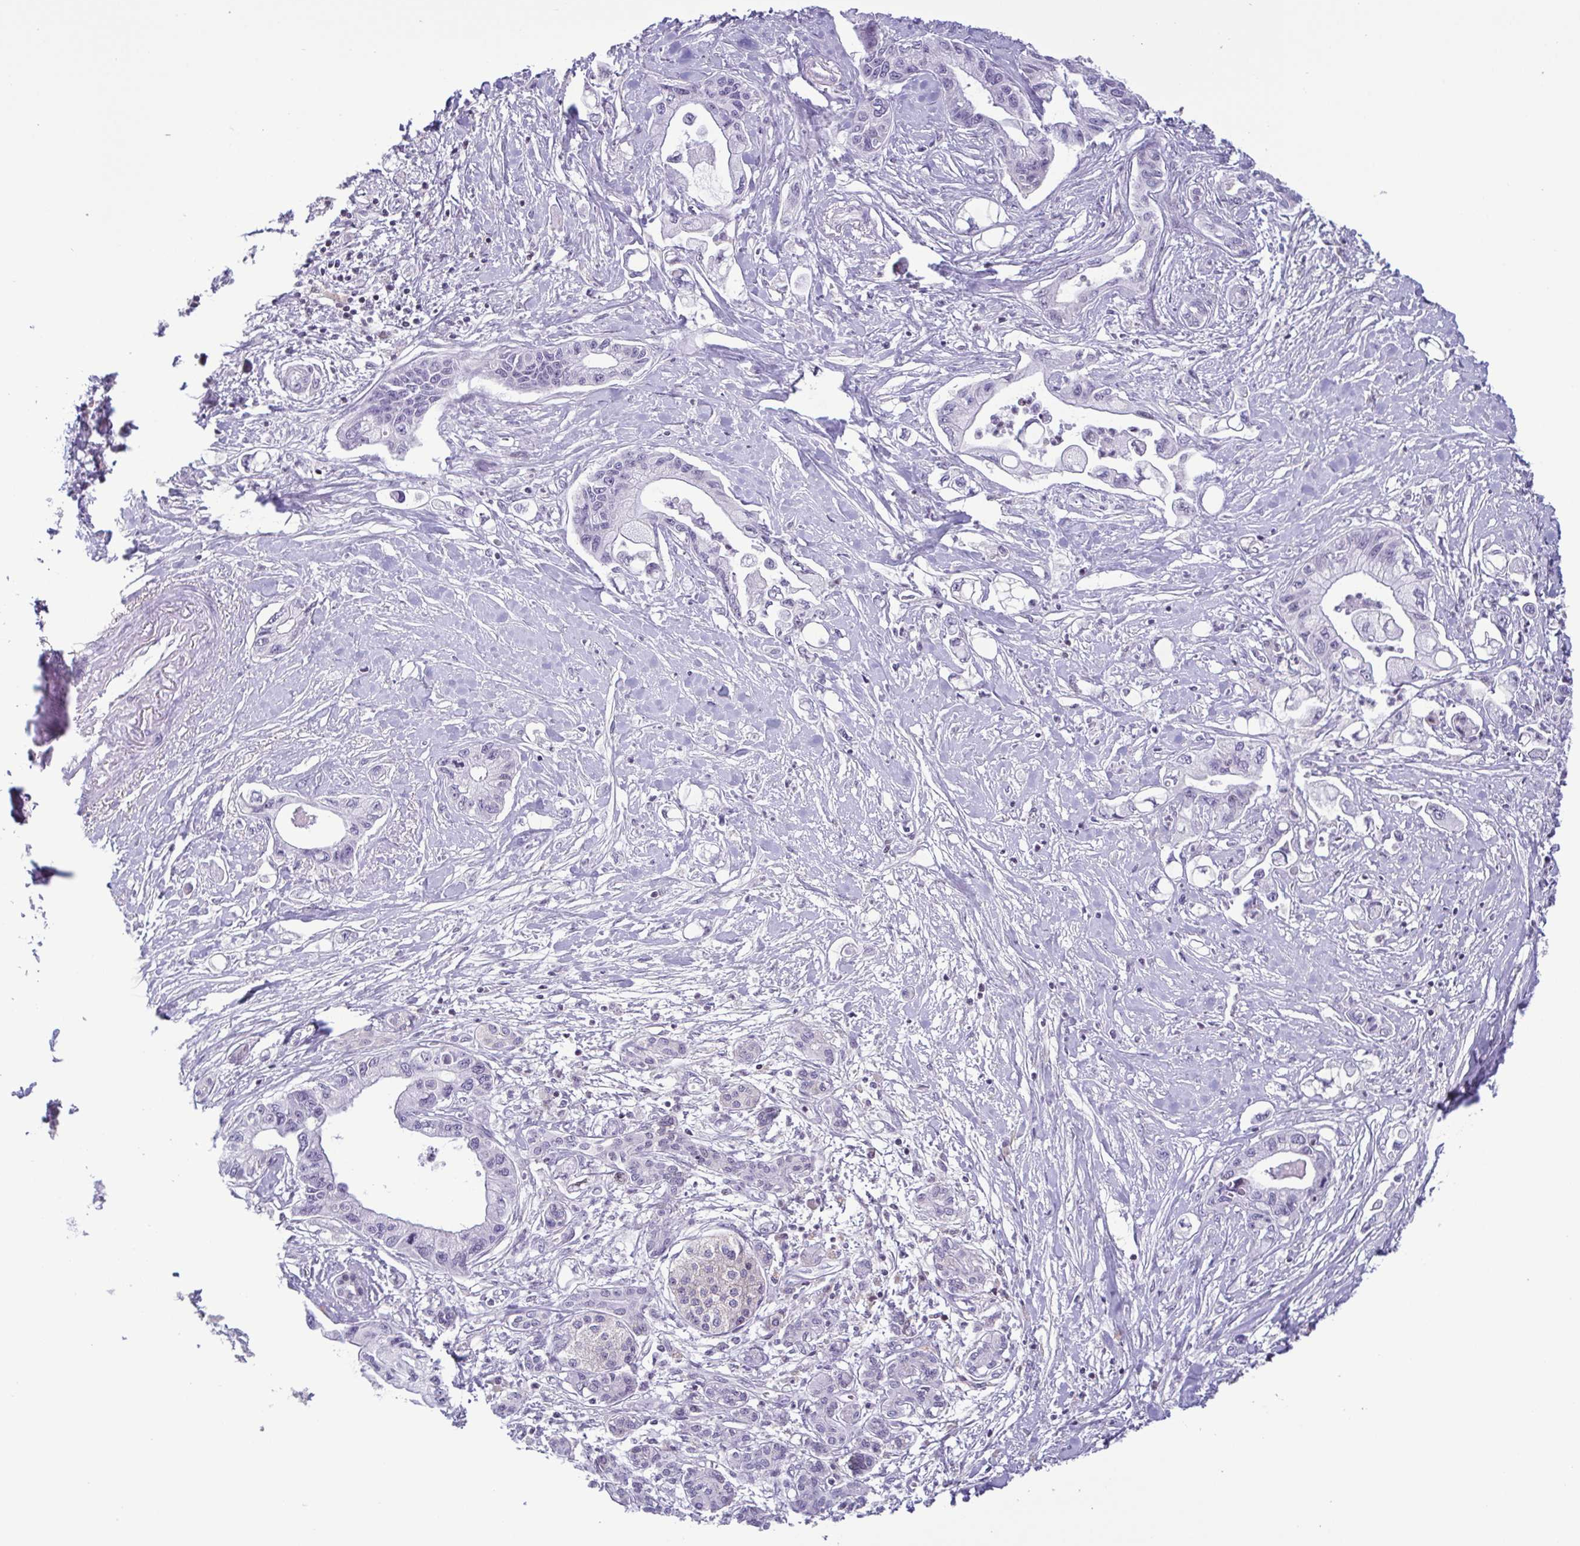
{"staining": {"intensity": "negative", "quantity": "none", "location": "none"}, "tissue": "pancreatic cancer", "cell_type": "Tumor cells", "image_type": "cancer", "snomed": [{"axis": "morphology", "description": "Adenocarcinoma, NOS"}, {"axis": "topography", "description": "Pancreas"}], "caption": "High power microscopy photomicrograph of an immunohistochemistry (IHC) photomicrograph of adenocarcinoma (pancreatic), revealing no significant staining in tumor cells.", "gene": "IRF1", "patient": {"sex": "male", "age": 61}}